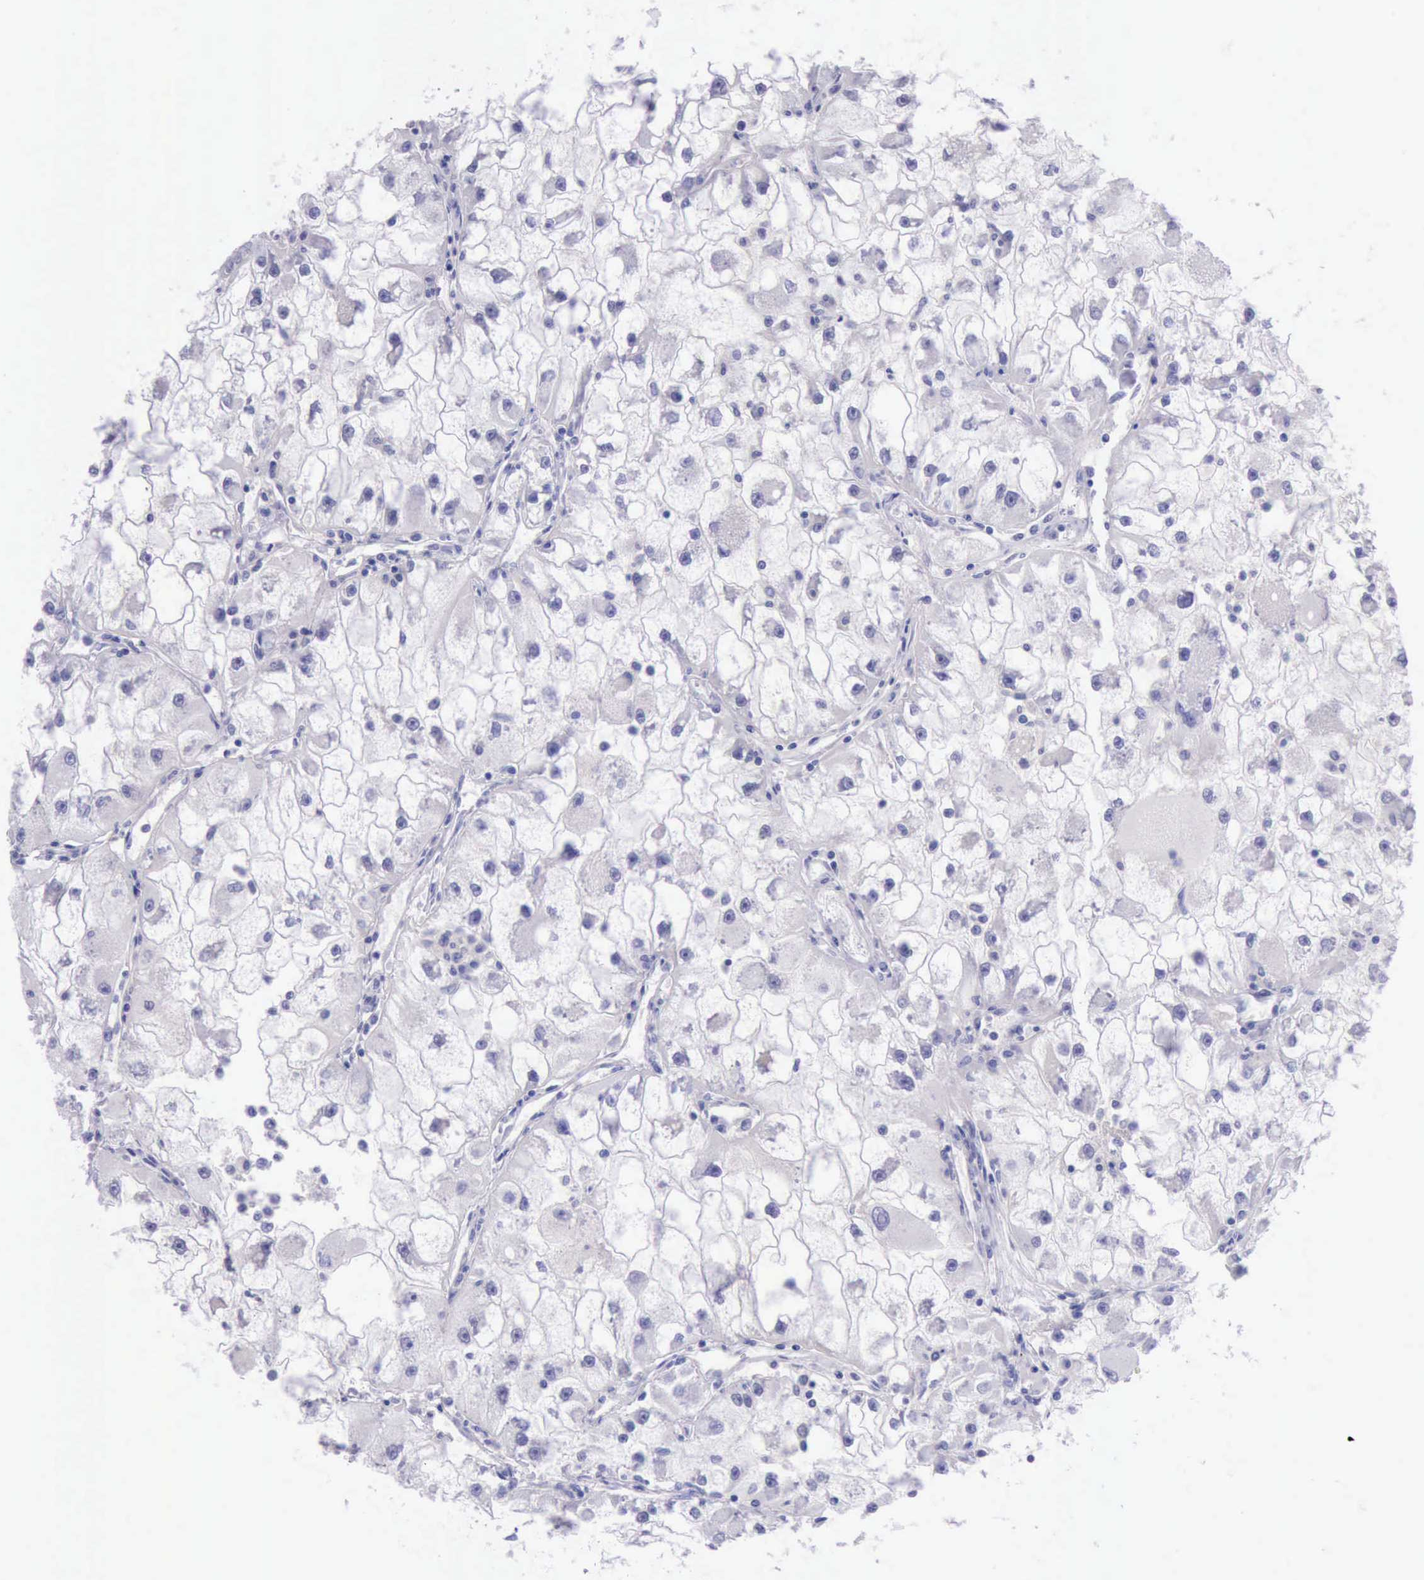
{"staining": {"intensity": "negative", "quantity": "none", "location": "none"}, "tissue": "renal cancer", "cell_type": "Tumor cells", "image_type": "cancer", "snomed": [{"axis": "morphology", "description": "Adenocarcinoma, NOS"}, {"axis": "topography", "description": "Kidney"}], "caption": "DAB (3,3'-diaminobenzidine) immunohistochemical staining of adenocarcinoma (renal) reveals no significant positivity in tumor cells. (Stains: DAB (3,3'-diaminobenzidine) immunohistochemistry with hematoxylin counter stain, Microscopy: brightfield microscopy at high magnification).", "gene": "LRFN5", "patient": {"sex": "female", "age": 73}}